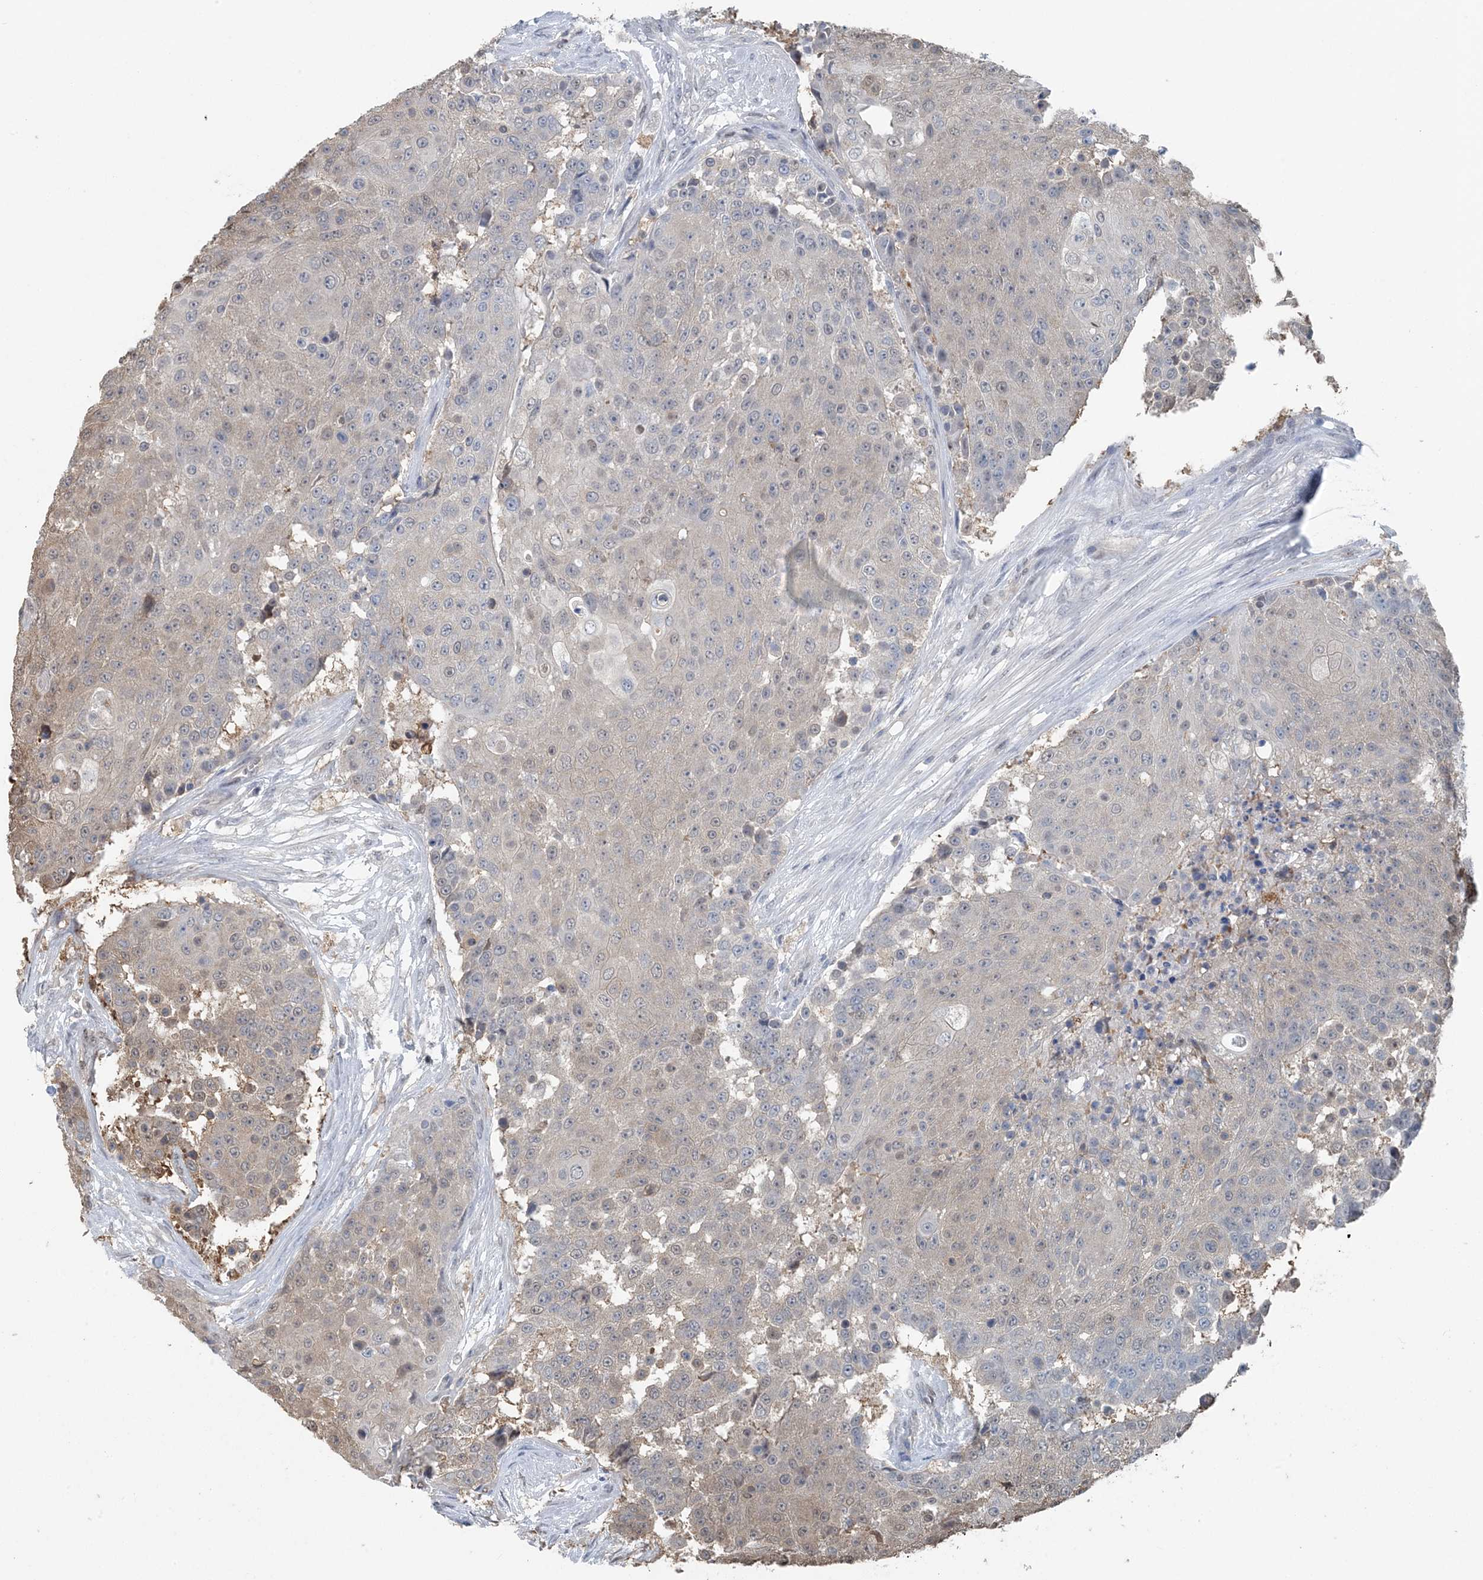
{"staining": {"intensity": "negative", "quantity": "none", "location": "none"}, "tissue": "urothelial cancer", "cell_type": "Tumor cells", "image_type": "cancer", "snomed": [{"axis": "morphology", "description": "Urothelial carcinoma, High grade"}, {"axis": "topography", "description": "Urinary bladder"}], "caption": "This micrograph is of urothelial cancer stained with IHC to label a protein in brown with the nuclei are counter-stained blue. There is no expression in tumor cells.", "gene": "HIKESHI", "patient": {"sex": "female", "age": 63}}